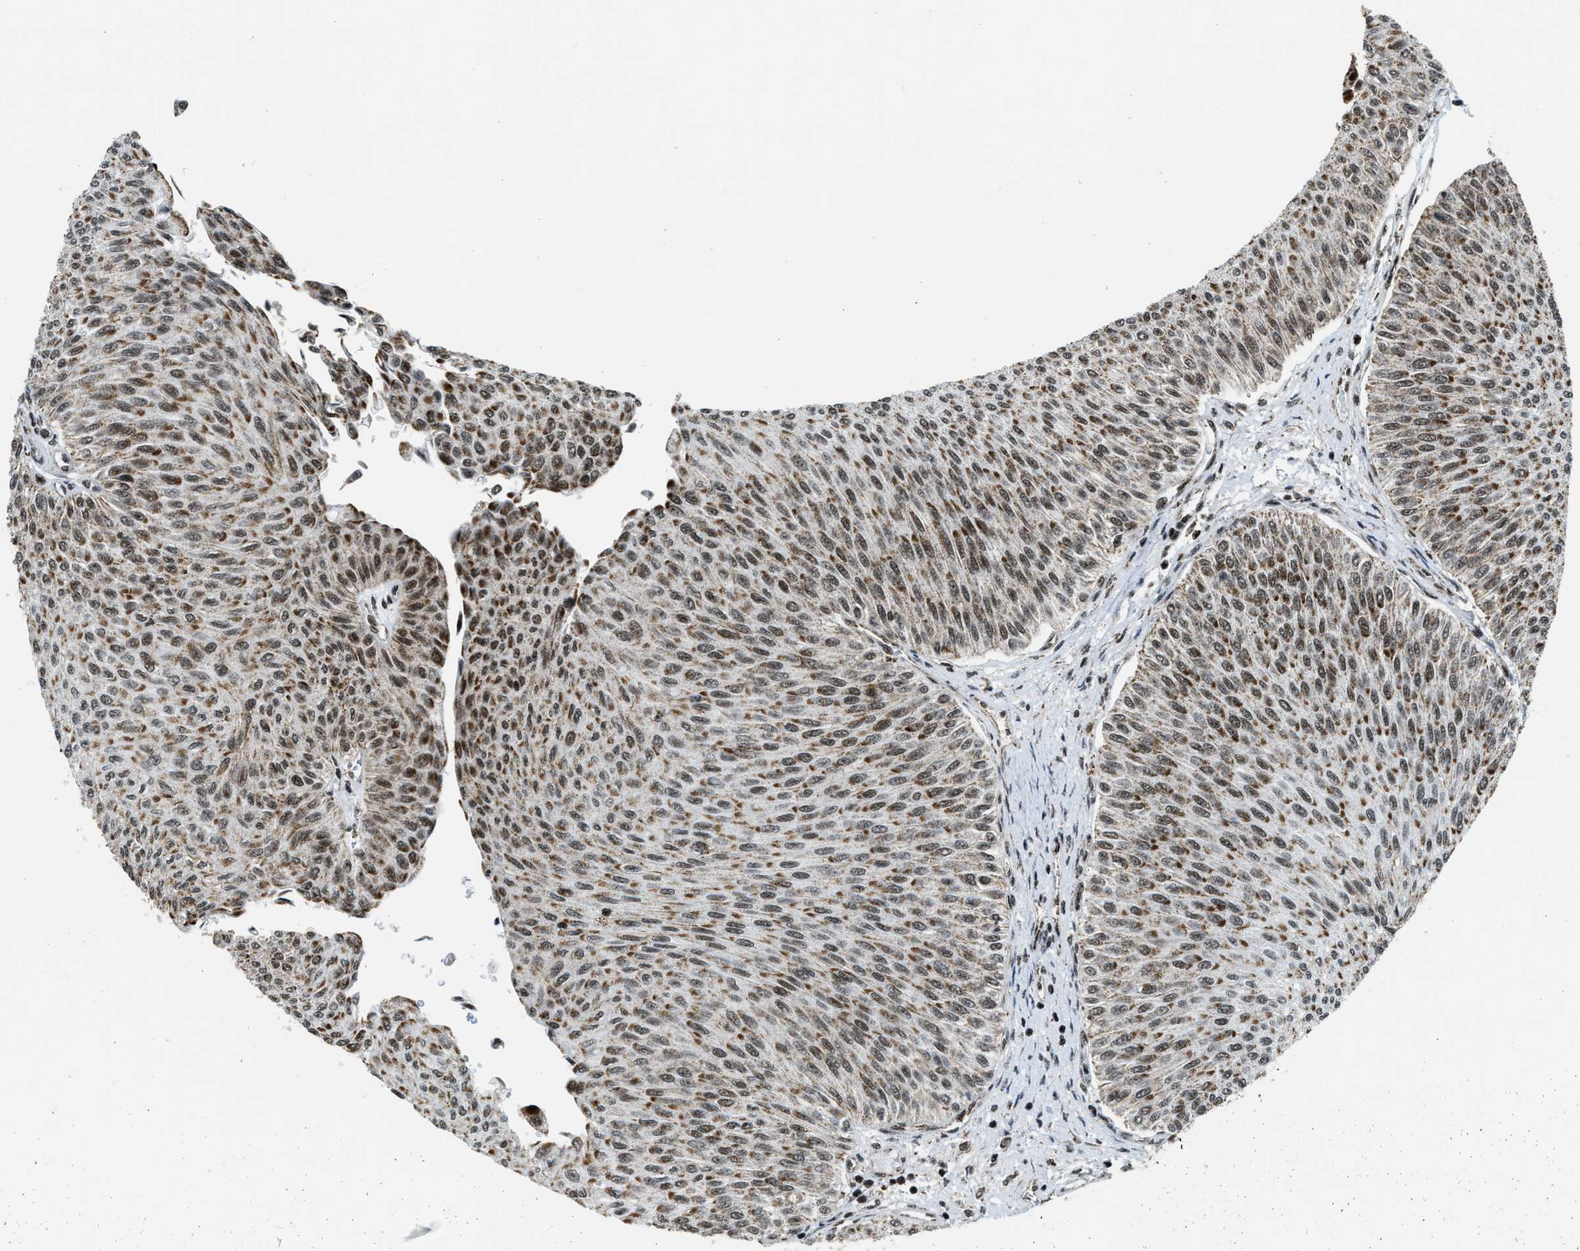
{"staining": {"intensity": "moderate", "quantity": ">75%", "location": "cytoplasmic/membranous,nuclear"}, "tissue": "urothelial cancer", "cell_type": "Tumor cells", "image_type": "cancer", "snomed": [{"axis": "morphology", "description": "Urothelial carcinoma, Low grade"}, {"axis": "topography", "description": "Urinary bladder"}], "caption": "IHC micrograph of urothelial cancer stained for a protein (brown), which shows medium levels of moderate cytoplasmic/membranous and nuclear expression in approximately >75% of tumor cells.", "gene": "GABPB1", "patient": {"sex": "male", "age": 78}}